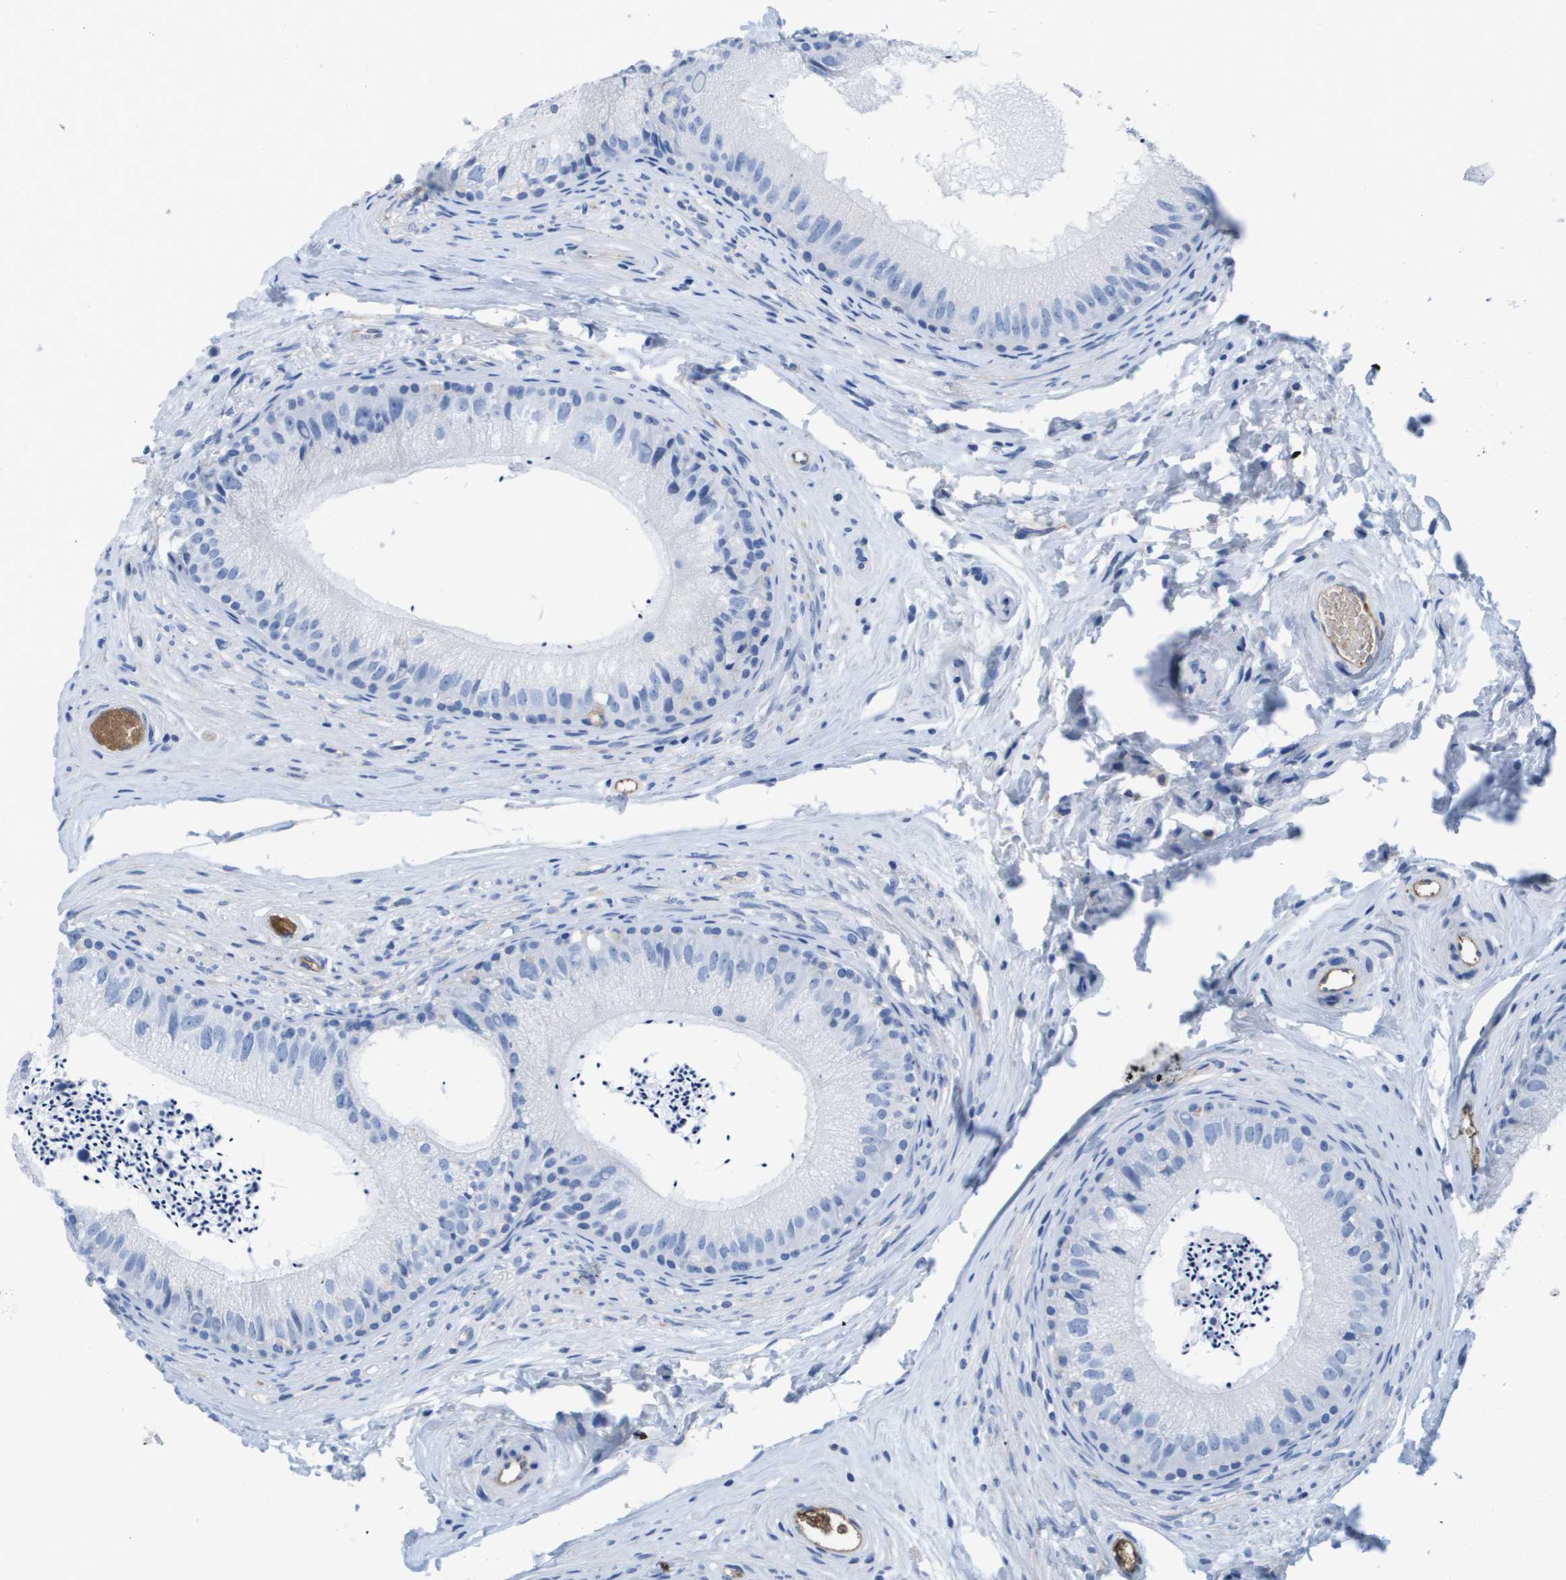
{"staining": {"intensity": "negative", "quantity": "none", "location": "none"}, "tissue": "epididymis", "cell_type": "Glandular cells", "image_type": "normal", "snomed": [{"axis": "morphology", "description": "Normal tissue, NOS"}, {"axis": "topography", "description": "Epididymis"}], "caption": "This is a image of immunohistochemistry (IHC) staining of benign epididymis, which shows no staining in glandular cells. Brightfield microscopy of IHC stained with DAB (3,3'-diaminobenzidine) (brown) and hematoxylin (blue), captured at high magnification.", "gene": "APOA1", "patient": {"sex": "male", "age": 56}}